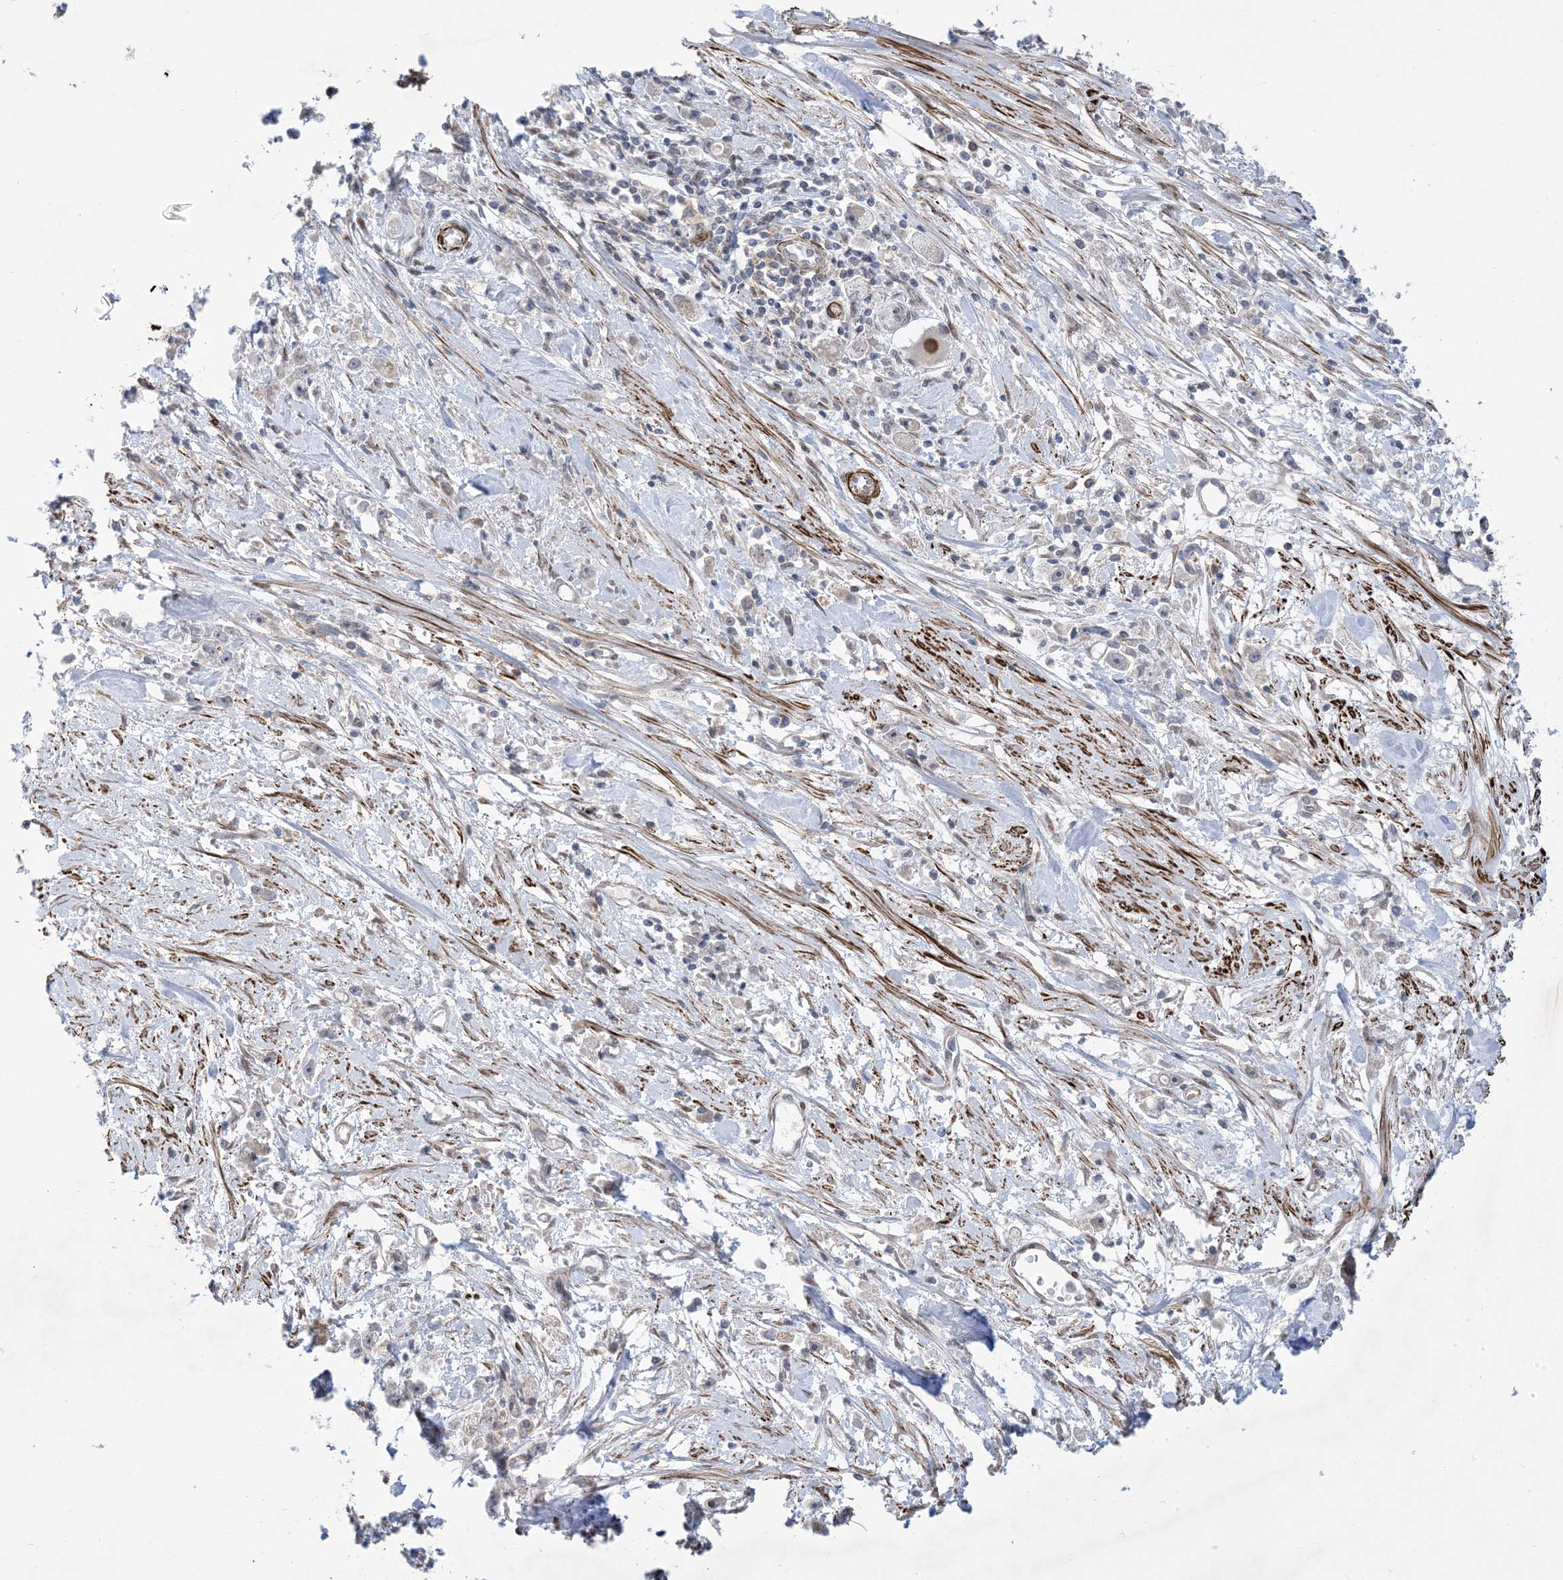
{"staining": {"intensity": "negative", "quantity": "none", "location": "none"}, "tissue": "stomach cancer", "cell_type": "Tumor cells", "image_type": "cancer", "snomed": [{"axis": "morphology", "description": "Adenocarcinoma, NOS"}, {"axis": "topography", "description": "Stomach"}], "caption": "Immunohistochemistry image of neoplastic tissue: stomach adenocarcinoma stained with DAB demonstrates no significant protein expression in tumor cells.", "gene": "ZNF8", "patient": {"sex": "female", "age": 59}}